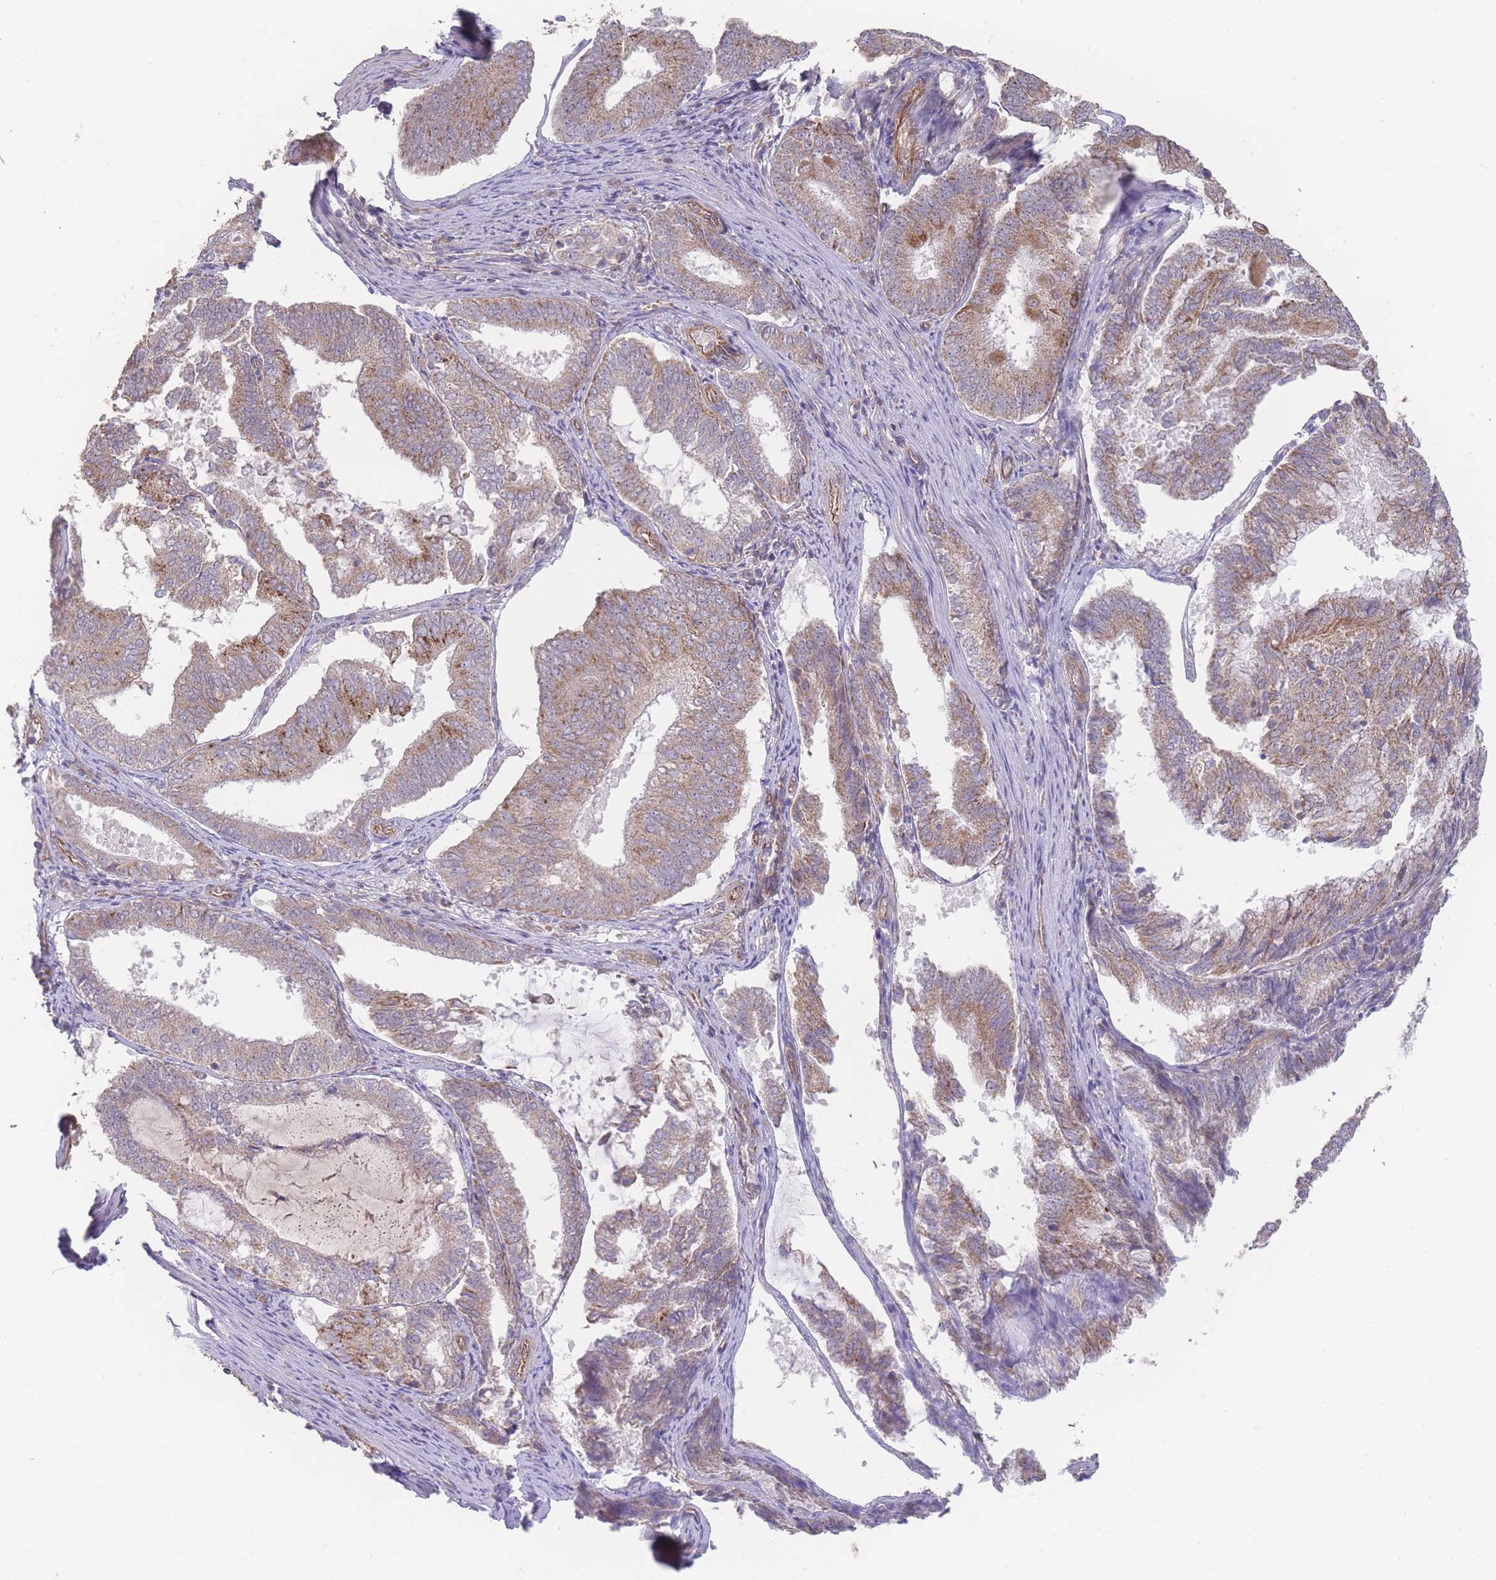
{"staining": {"intensity": "moderate", "quantity": "25%-75%", "location": "cytoplasmic/membranous"}, "tissue": "endometrial cancer", "cell_type": "Tumor cells", "image_type": "cancer", "snomed": [{"axis": "morphology", "description": "Adenocarcinoma, NOS"}, {"axis": "topography", "description": "Endometrium"}], "caption": "IHC histopathology image of human endometrial cancer (adenocarcinoma) stained for a protein (brown), which demonstrates medium levels of moderate cytoplasmic/membranous expression in about 25%-75% of tumor cells.", "gene": "PXMP4", "patient": {"sex": "female", "age": 81}}